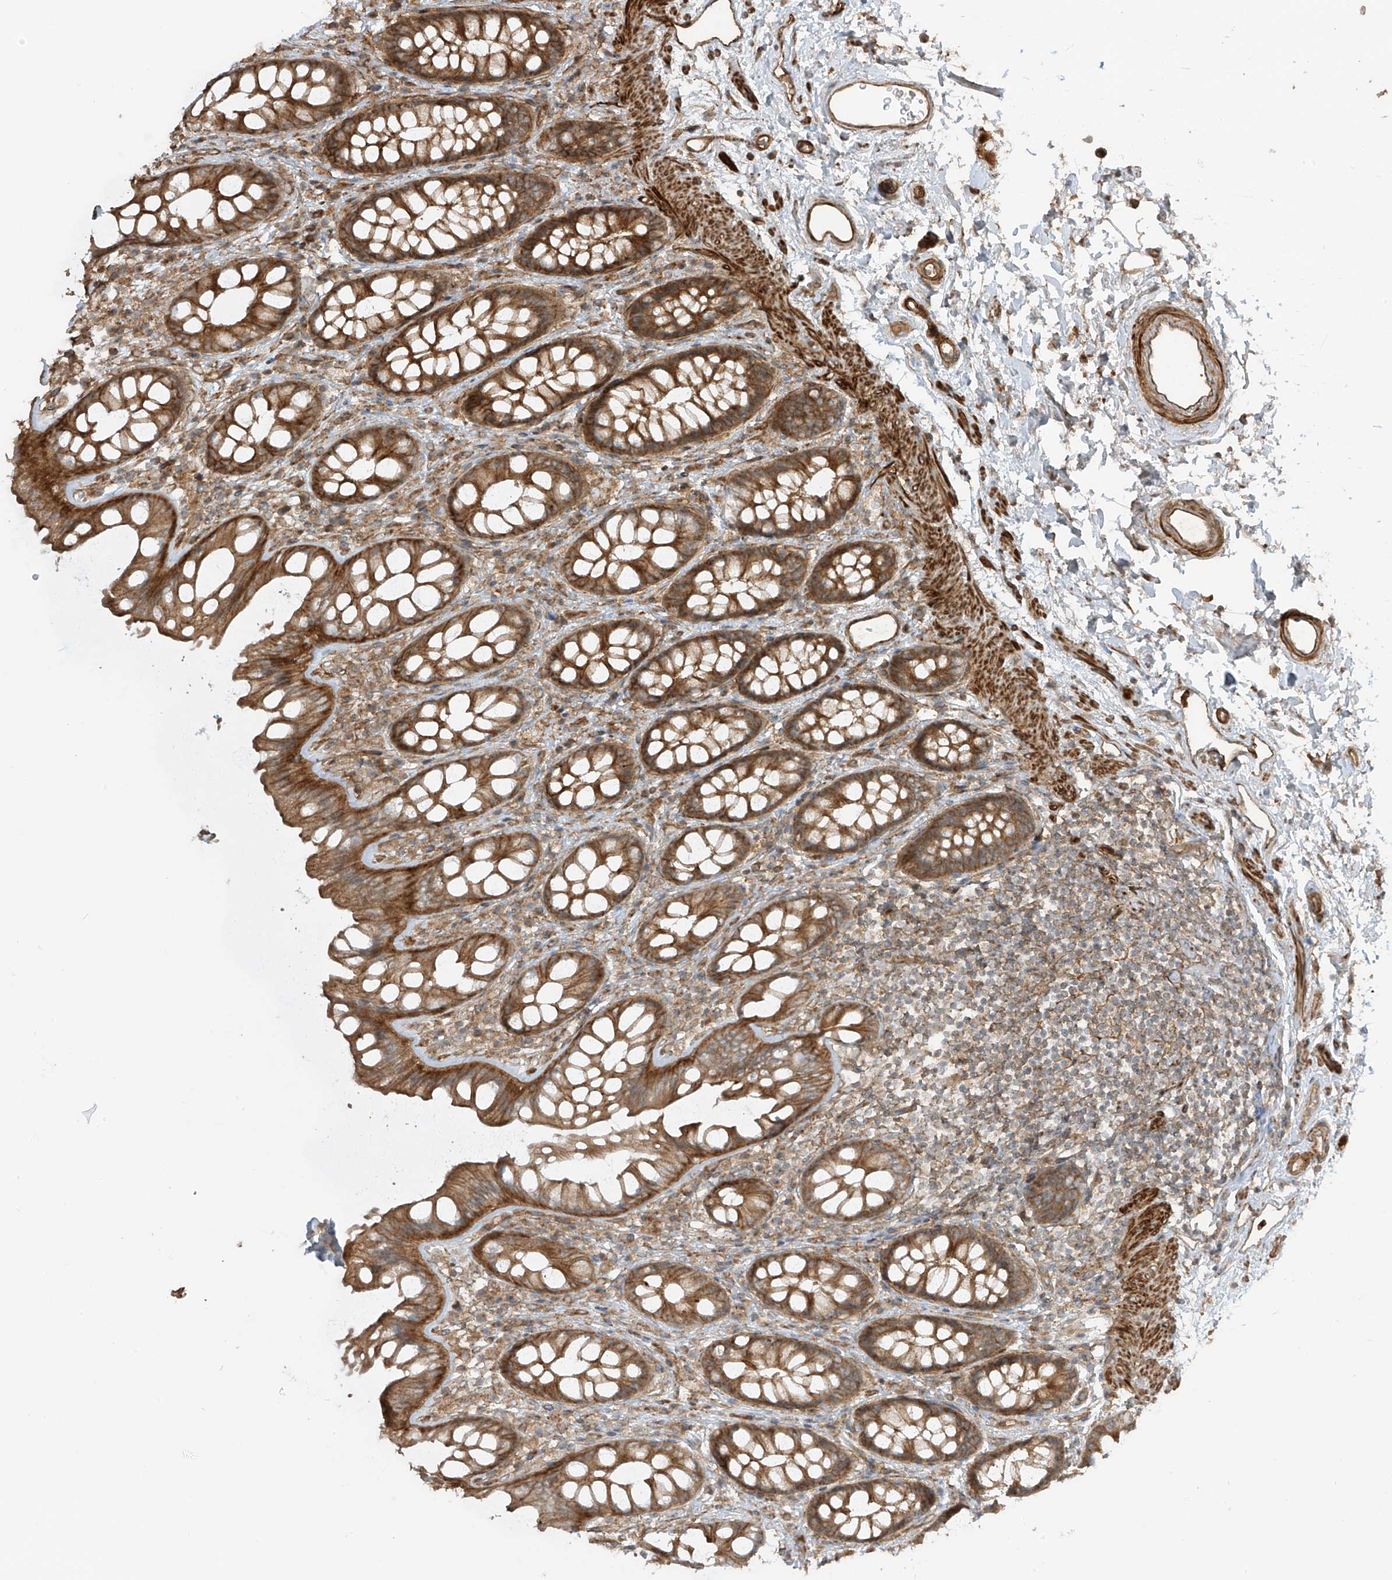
{"staining": {"intensity": "moderate", "quantity": ">75%", "location": "cytoplasmic/membranous"}, "tissue": "rectum", "cell_type": "Glandular cells", "image_type": "normal", "snomed": [{"axis": "morphology", "description": "Normal tissue, NOS"}, {"axis": "topography", "description": "Rectum"}], "caption": "Protein staining exhibits moderate cytoplasmic/membranous expression in about >75% of glandular cells in normal rectum.", "gene": "ENTR1", "patient": {"sex": "female", "age": 65}}